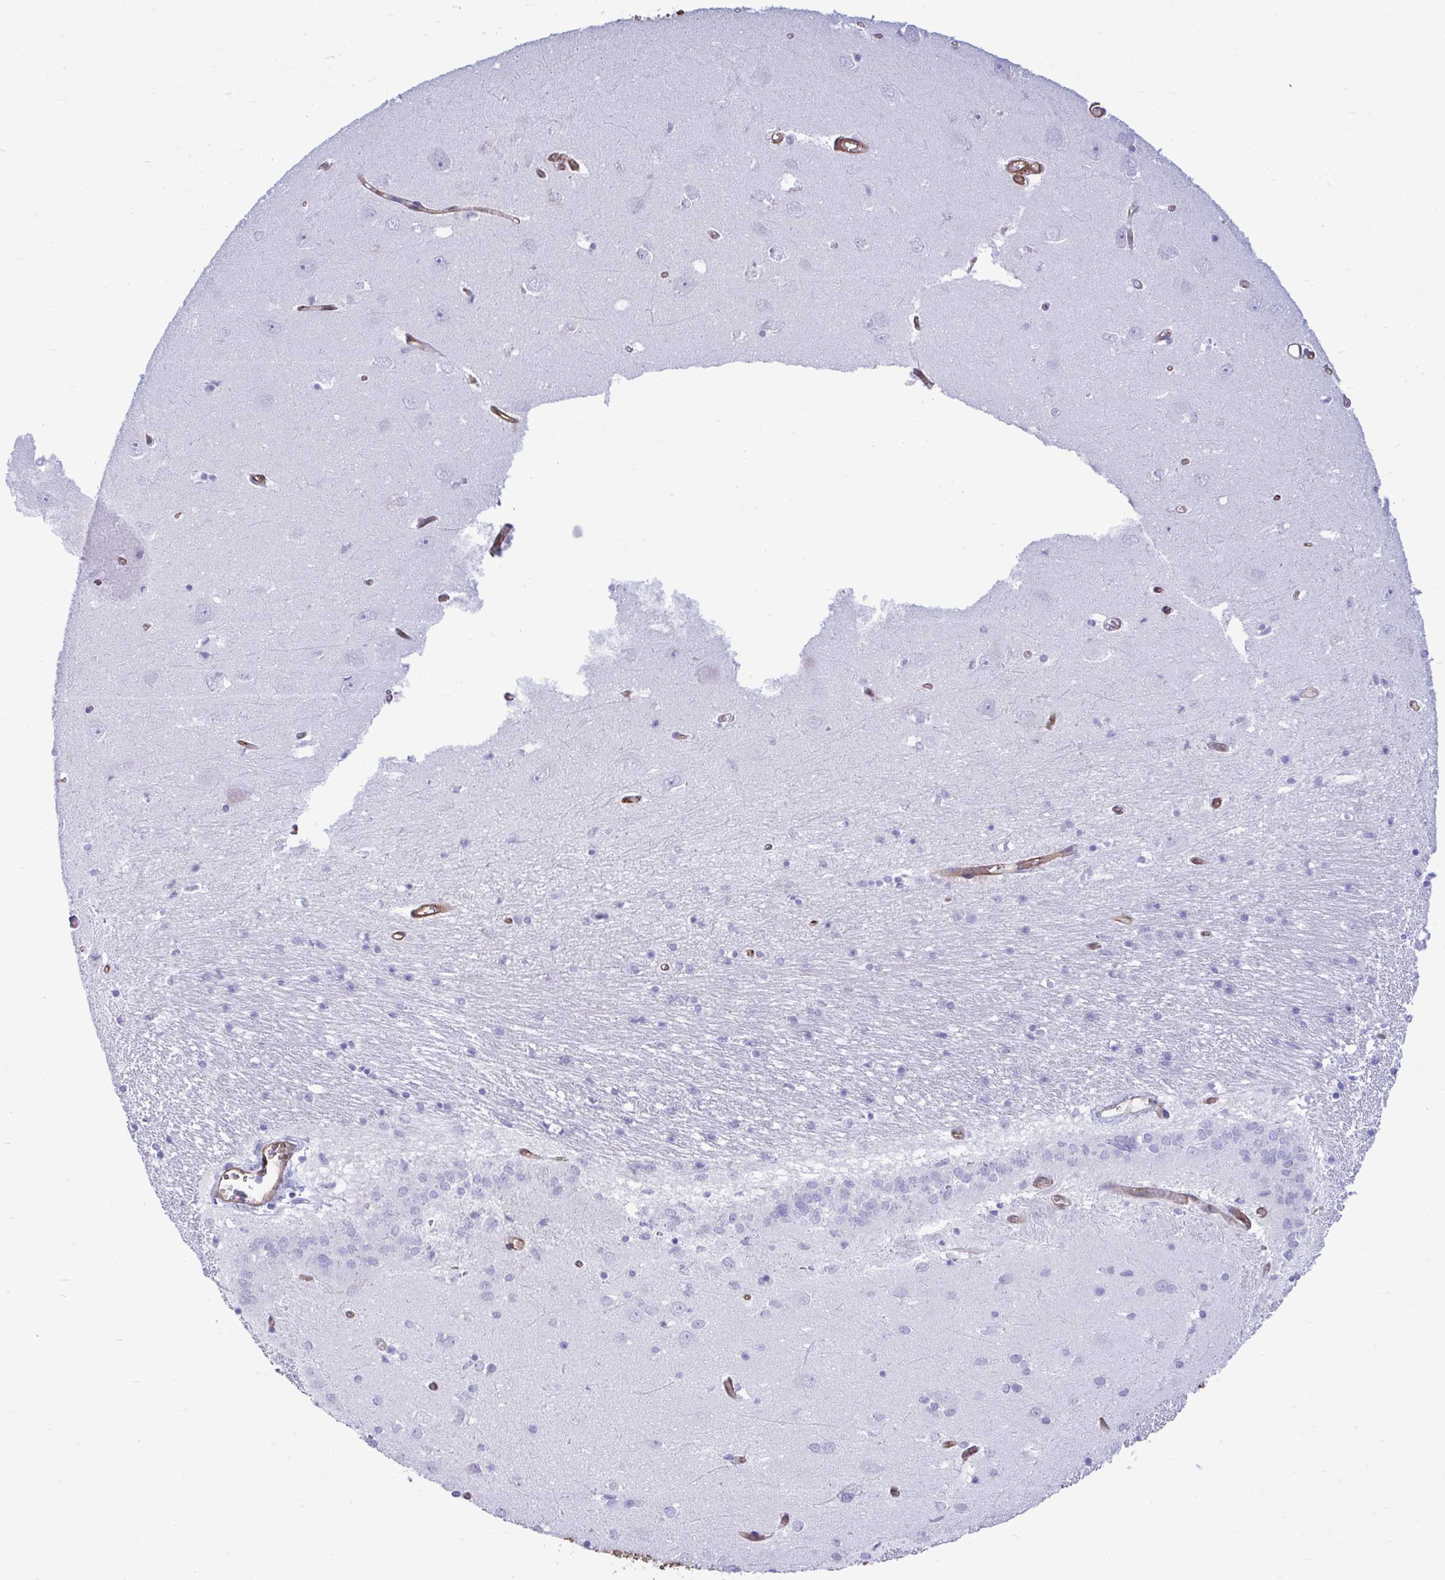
{"staining": {"intensity": "negative", "quantity": "none", "location": "none"}, "tissue": "caudate", "cell_type": "Glial cells", "image_type": "normal", "snomed": [{"axis": "morphology", "description": "Normal tissue, NOS"}, {"axis": "topography", "description": "Lateral ventricle wall"}, {"axis": "topography", "description": "Hippocampus"}], "caption": "Caudate stained for a protein using IHC exhibits no staining glial cells.", "gene": "LIMS2", "patient": {"sex": "female", "age": 63}}